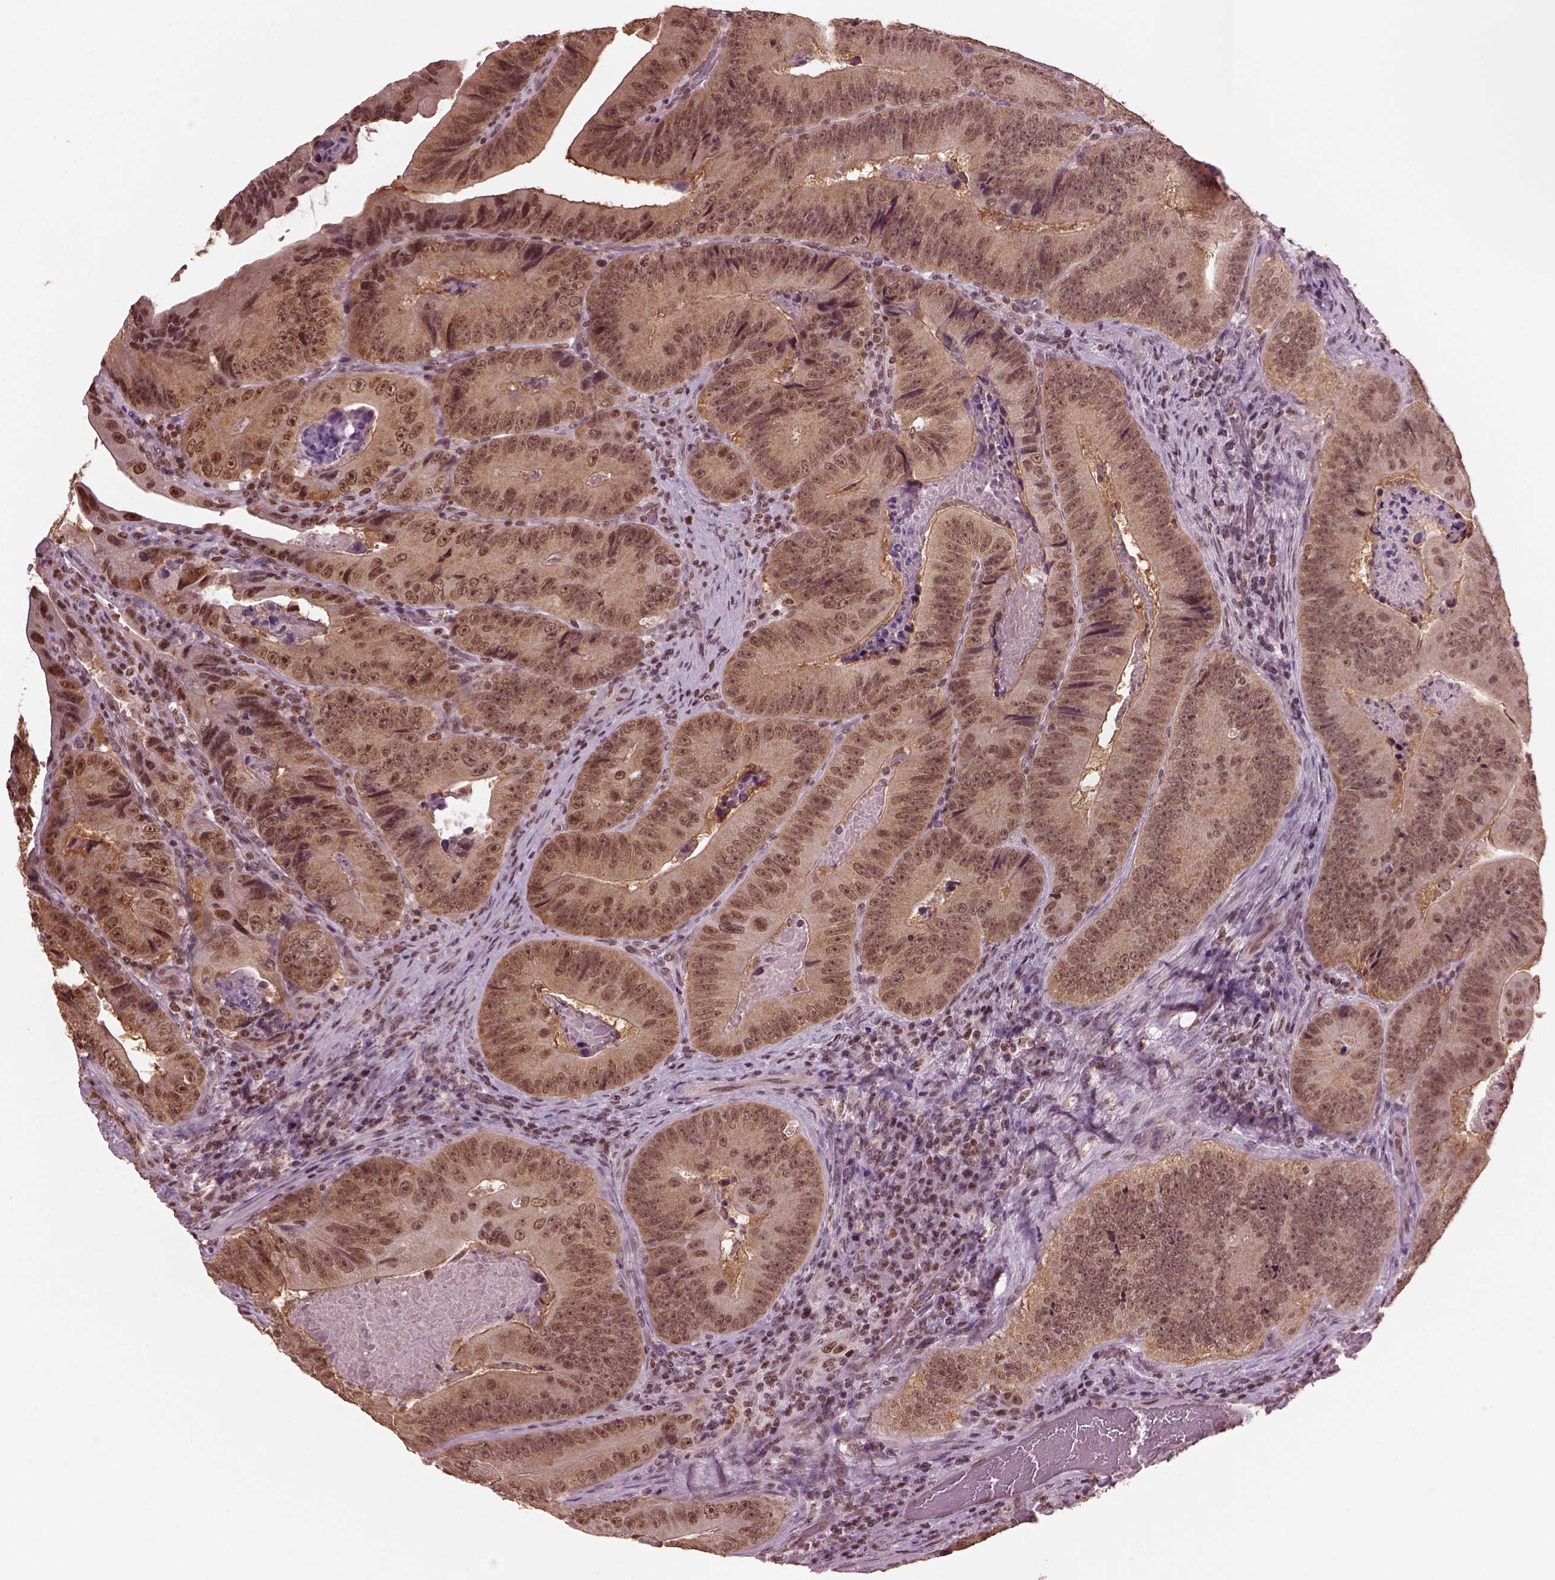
{"staining": {"intensity": "weak", "quantity": ">75%", "location": "cytoplasmic/membranous,nuclear"}, "tissue": "colorectal cancer", "cell_type": "Tumor cells", "image_type": "cancer", "snomed": [{"axis": "morphology", "description": "Adenocarcinoma, NOS"}, {"axis": "topography", "description": "Colon"}], "caption": "Protein expression analysis of adenocarcinoma (colorectal) demonstrates weak cytoplasmic/membranous and nuclear positivity in about >75% of tumor cells.", "gene": "RUVBL2", "patient": {"sex": "female", "age": 86}}